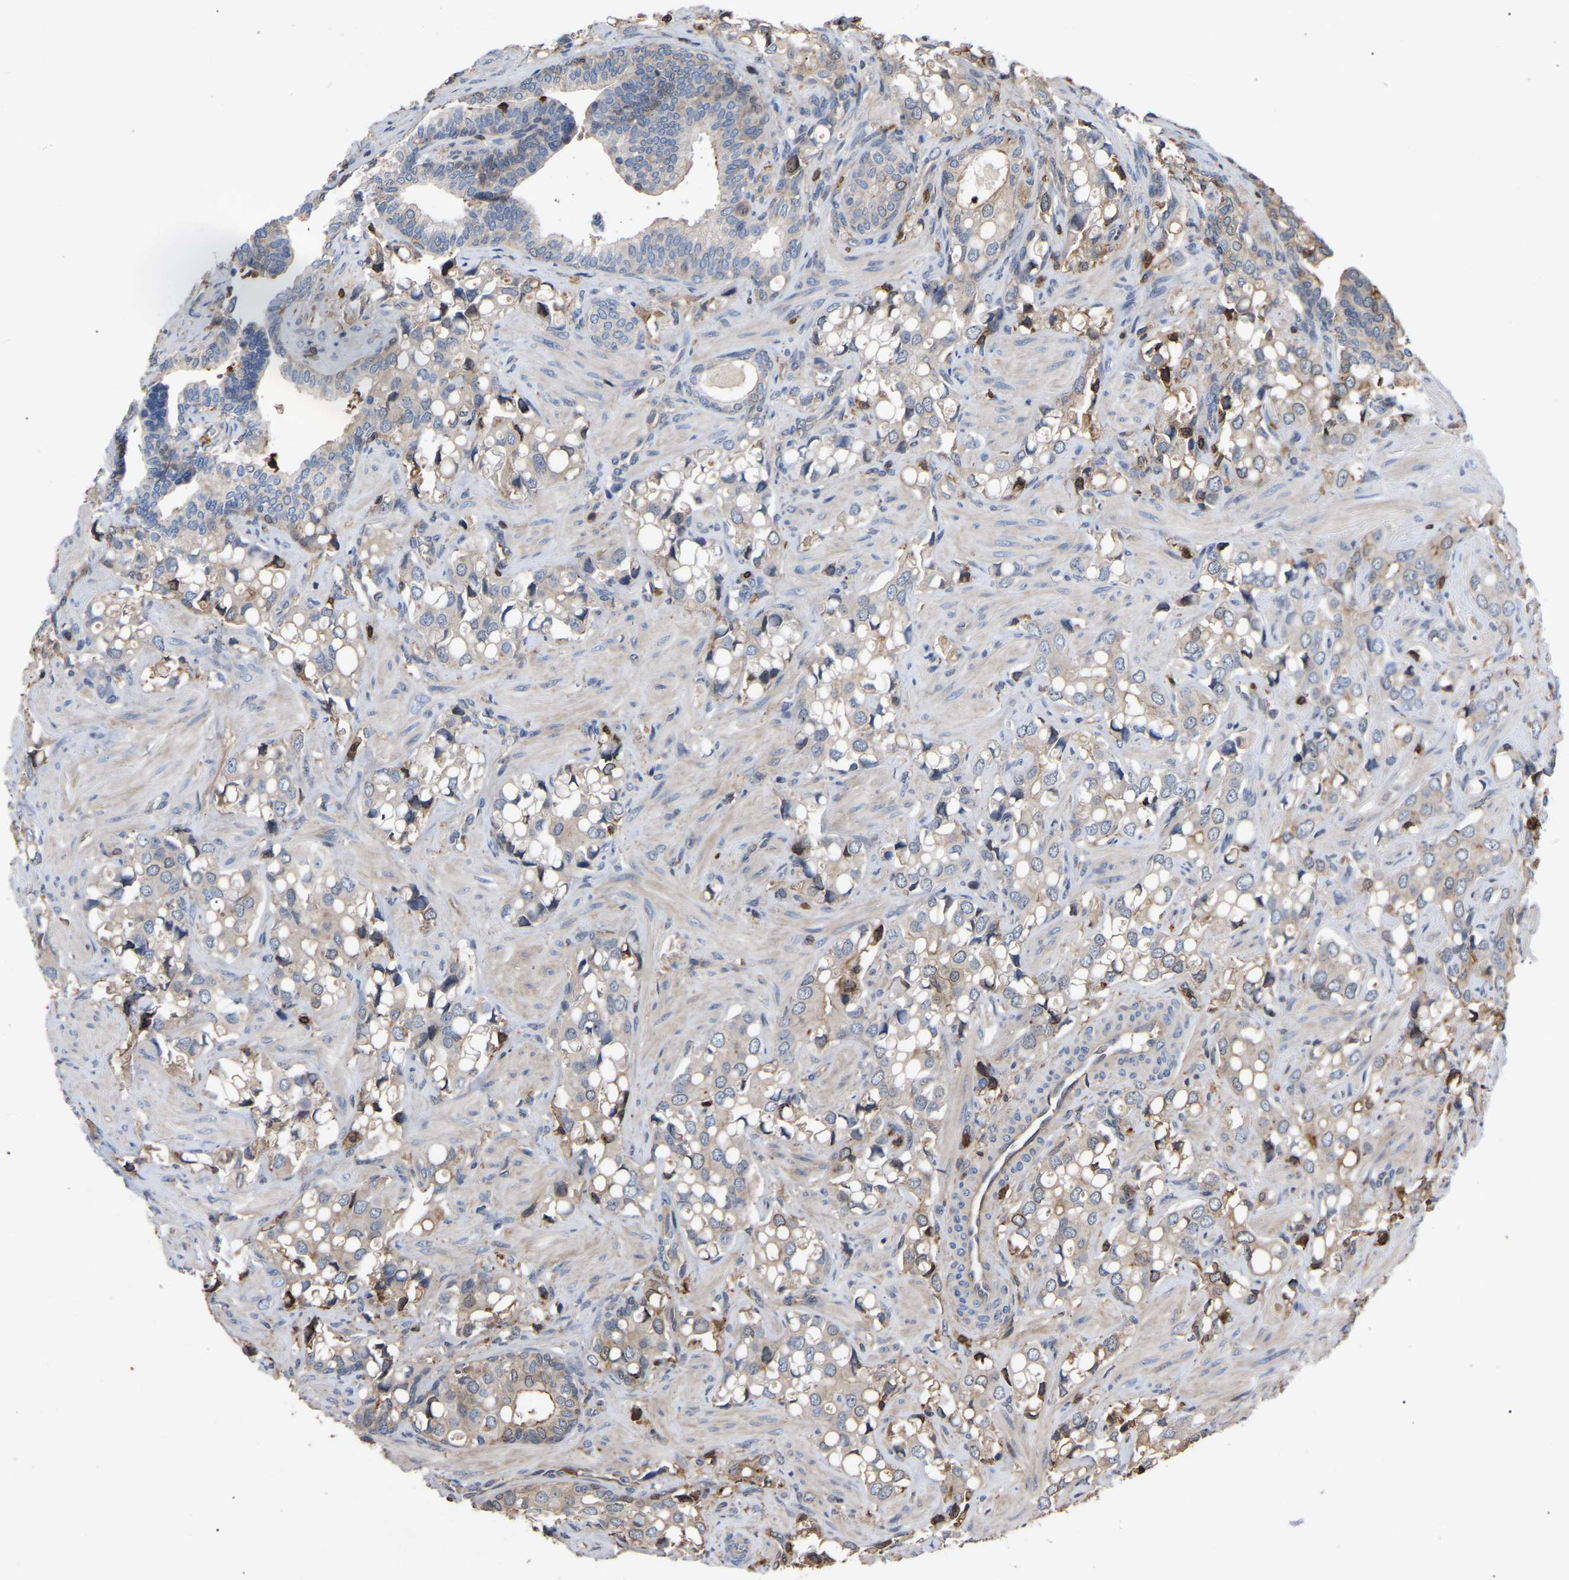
{"staining": {"intensity": "weak", "quantity": "<25%", "location": "cytoplasmic/membranous"}, "tissue": "prostate cancer", "cell_type": "Tumor cells", "image_type": "cancer", "snomed": [{"axis": "morphology", "description": "Adenocarcinoma, High grade"}, {"axis": "topography", "description": "Prostate"}], "caption": "Prostate adenocarcinoma (high-grade) stained for a protein using immunohistochemistry (IHC) demonstrates no positivity tumor cells.", "gene": "CIT", "patient": {"sex": "male", "age": 52}}